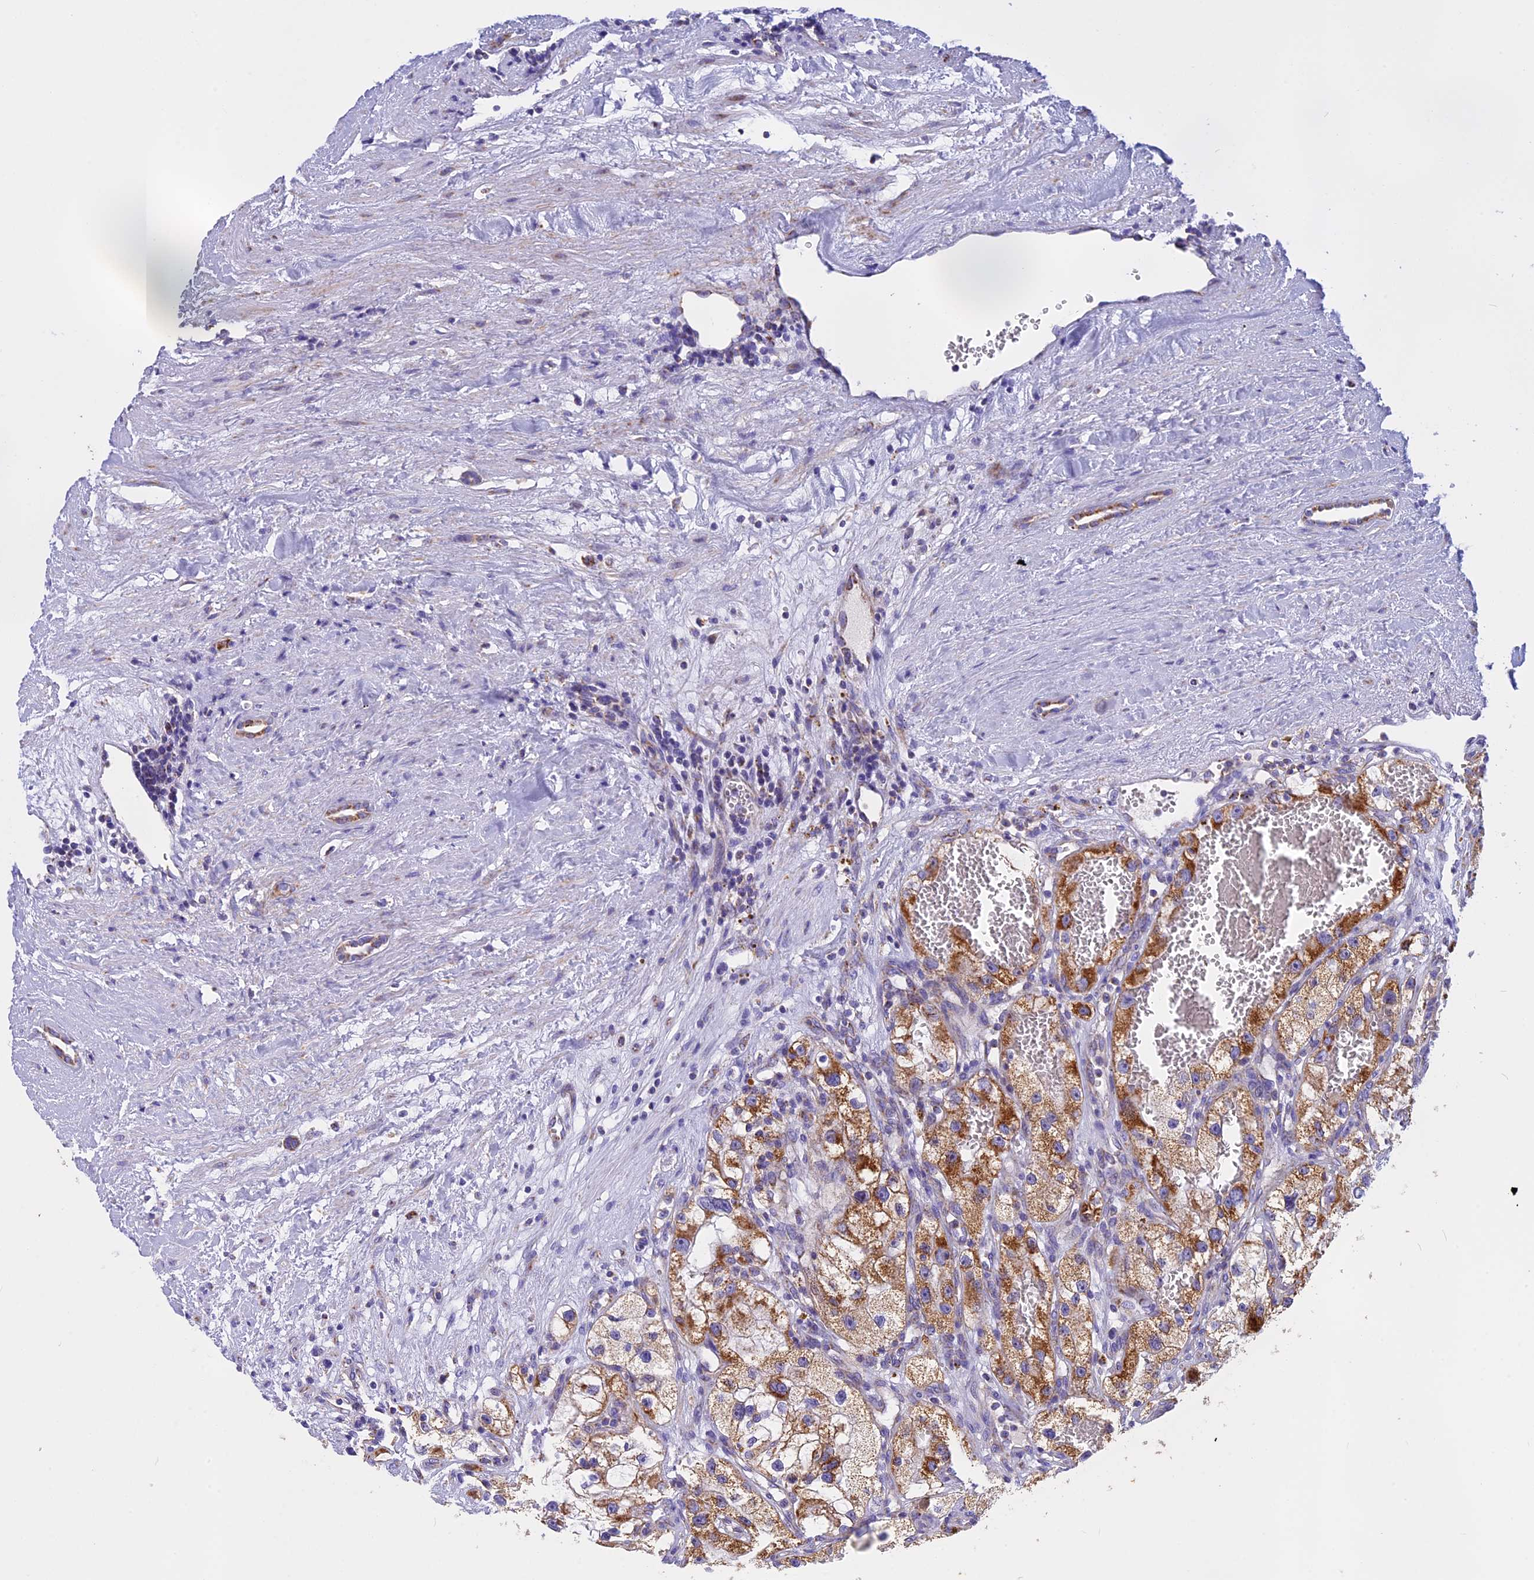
{"staining": {"intensity": "moderate", "quantity": ">75%", "location": "cytoplasmic/membranous"}, "tissue": "renal cancer", "cell_type": "Tumor cells", "image_type": "cancer", "snomed": [{"axis": "morphology", "description": "Adenocarcinoma, NOS"}, {"axis": "topography", "description": "Kidney"}], "caption": "Renal cancer (adenocarcinoma) stained with a brown dye demonstrates moderate cytoplasmic/membranous positive staining in approximately >75% of tumor cells.", "gene": "VDAC2", "patient": {"sex": "female", "age": 57}}